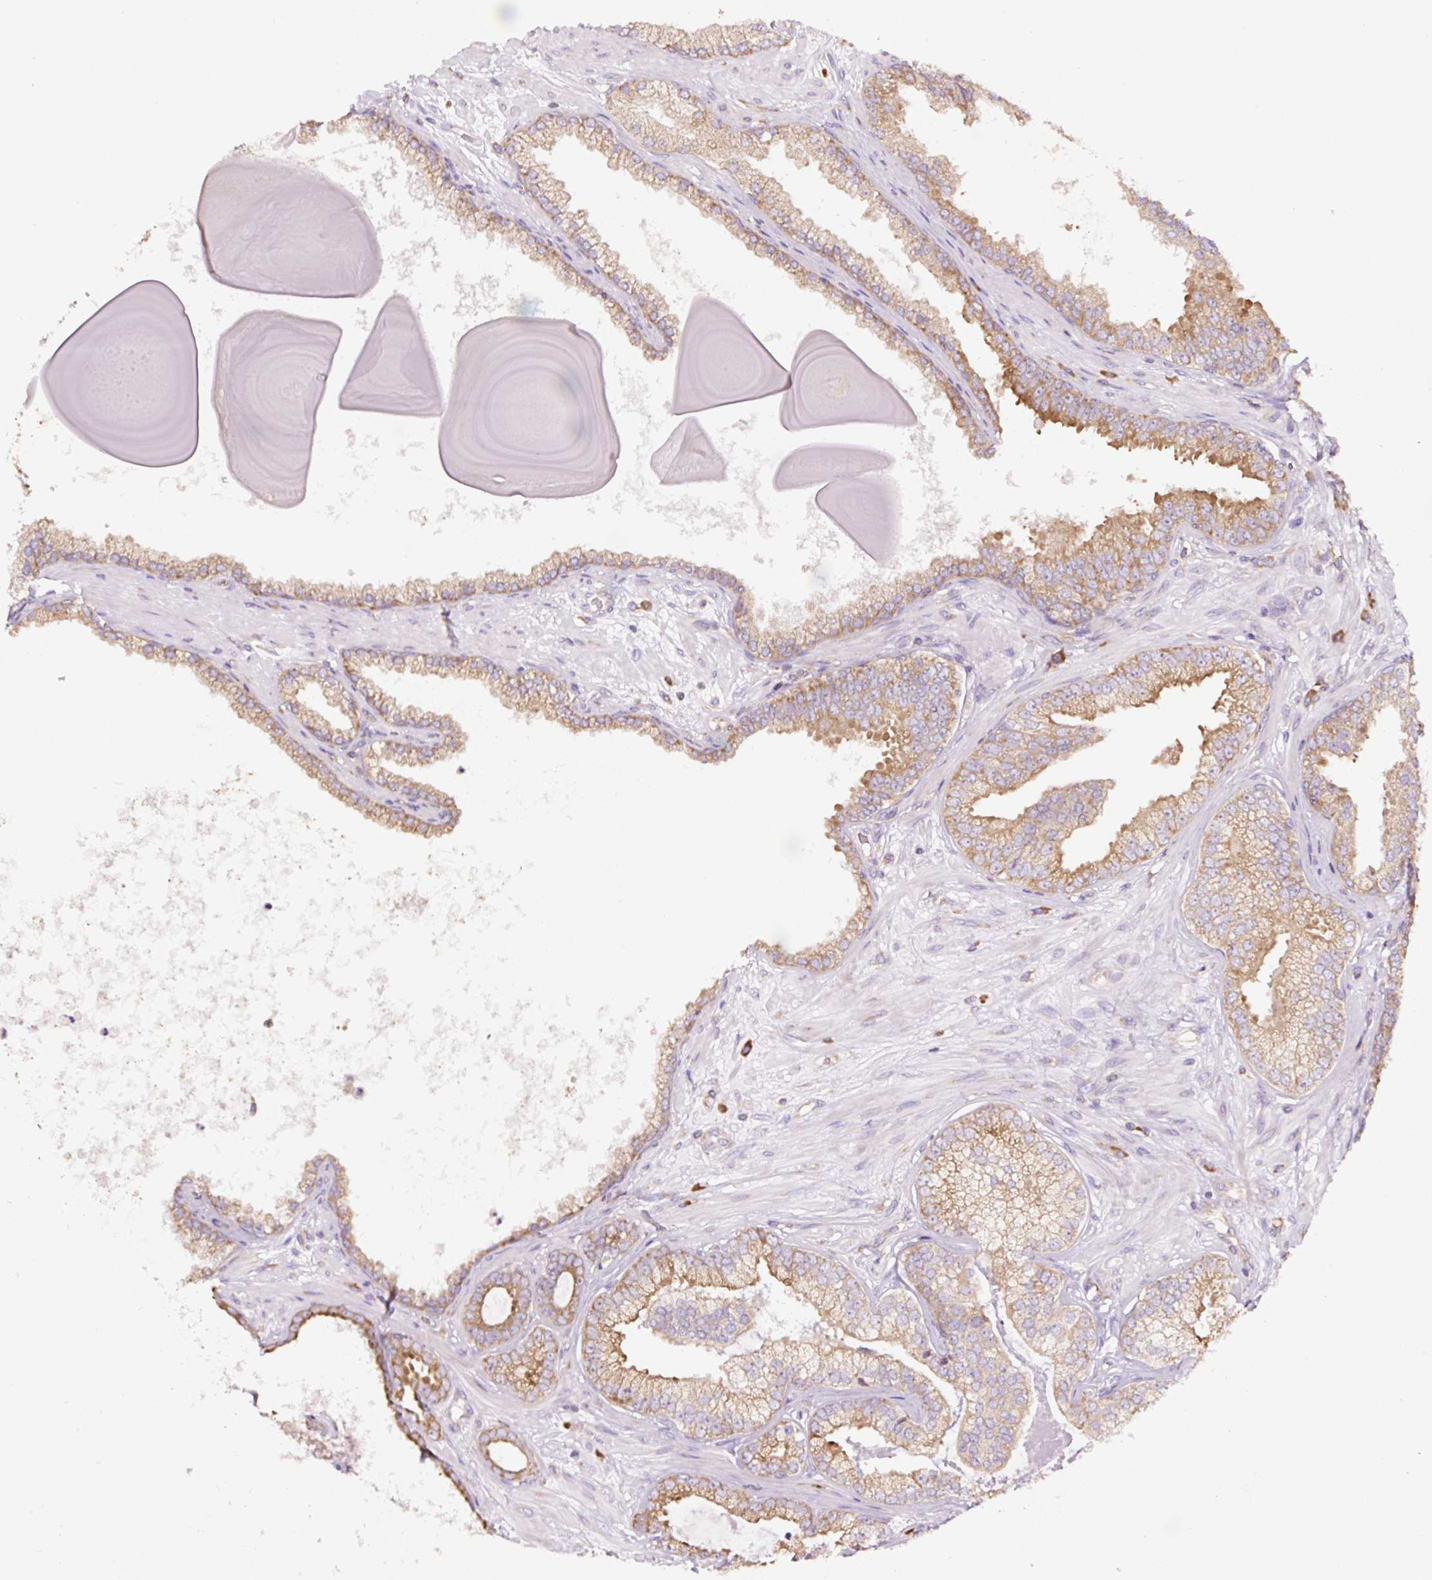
{"staining": {"intensity": "moderate", "quantity": ">75%", "location": "cytoplasmic/membranous"}, "tissue": "prostate cancer", "cell_type": "Tumor cells", "image_type": "cancer", "snomed": [{"axis": "morphology", "description": "Adenocarcinoma, Low grade"}, {"axis": "topography", "description": "Prostate"}], "caption": "About >75% of tumor cells in prostate low-grade adenocarcinoma show moderate cytoplasmic/membranous protein positivity as visualized by brown immunohistochemical staining.", "gene": "RPS23", "patient": {"sex": "male", "age": 61}}